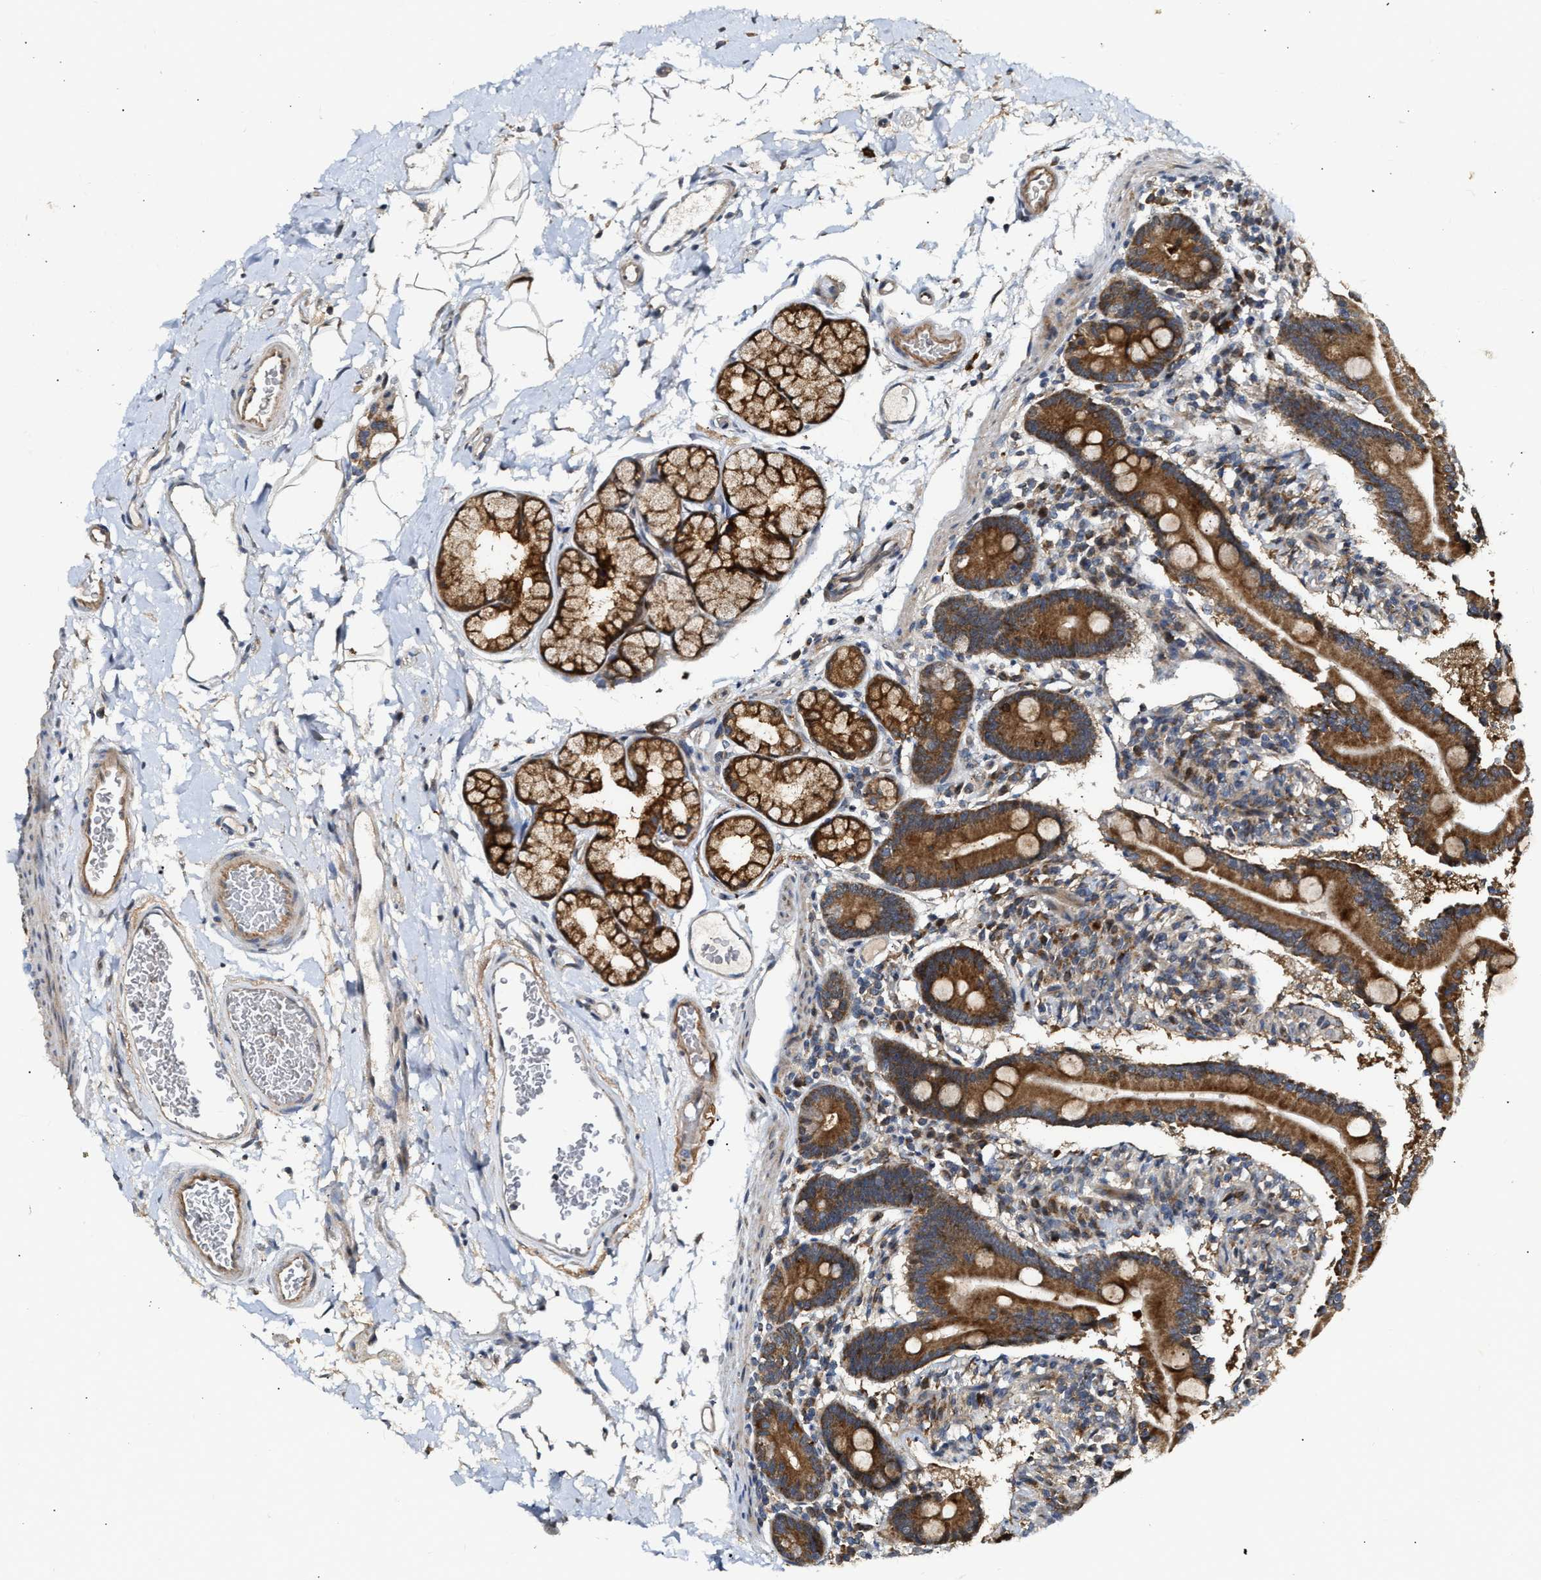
{"staining": {"intensity": "strong", "quantity": ">75%", "location": "cytoplasmic/membranous"}, "tissue": "duodenum", "cell_type": "Glandular cells", "image_type": "normal", "snomed": [{"axis": "morphology", "description": "Normal tissue, NOS"}, {"axis": "topography", "description": "Duodenum"}], "caption": "An image of duodenum stained for a protein demonstrates strong cytoplasmic/membranous brown staining in glandular cells. (Stains: DAB in brown, nuclei in blue, Microscopy: brightfield microscopy at high magnification).", "gene": "EXTL2", "patient": {"sex": "male", "age": 54}}